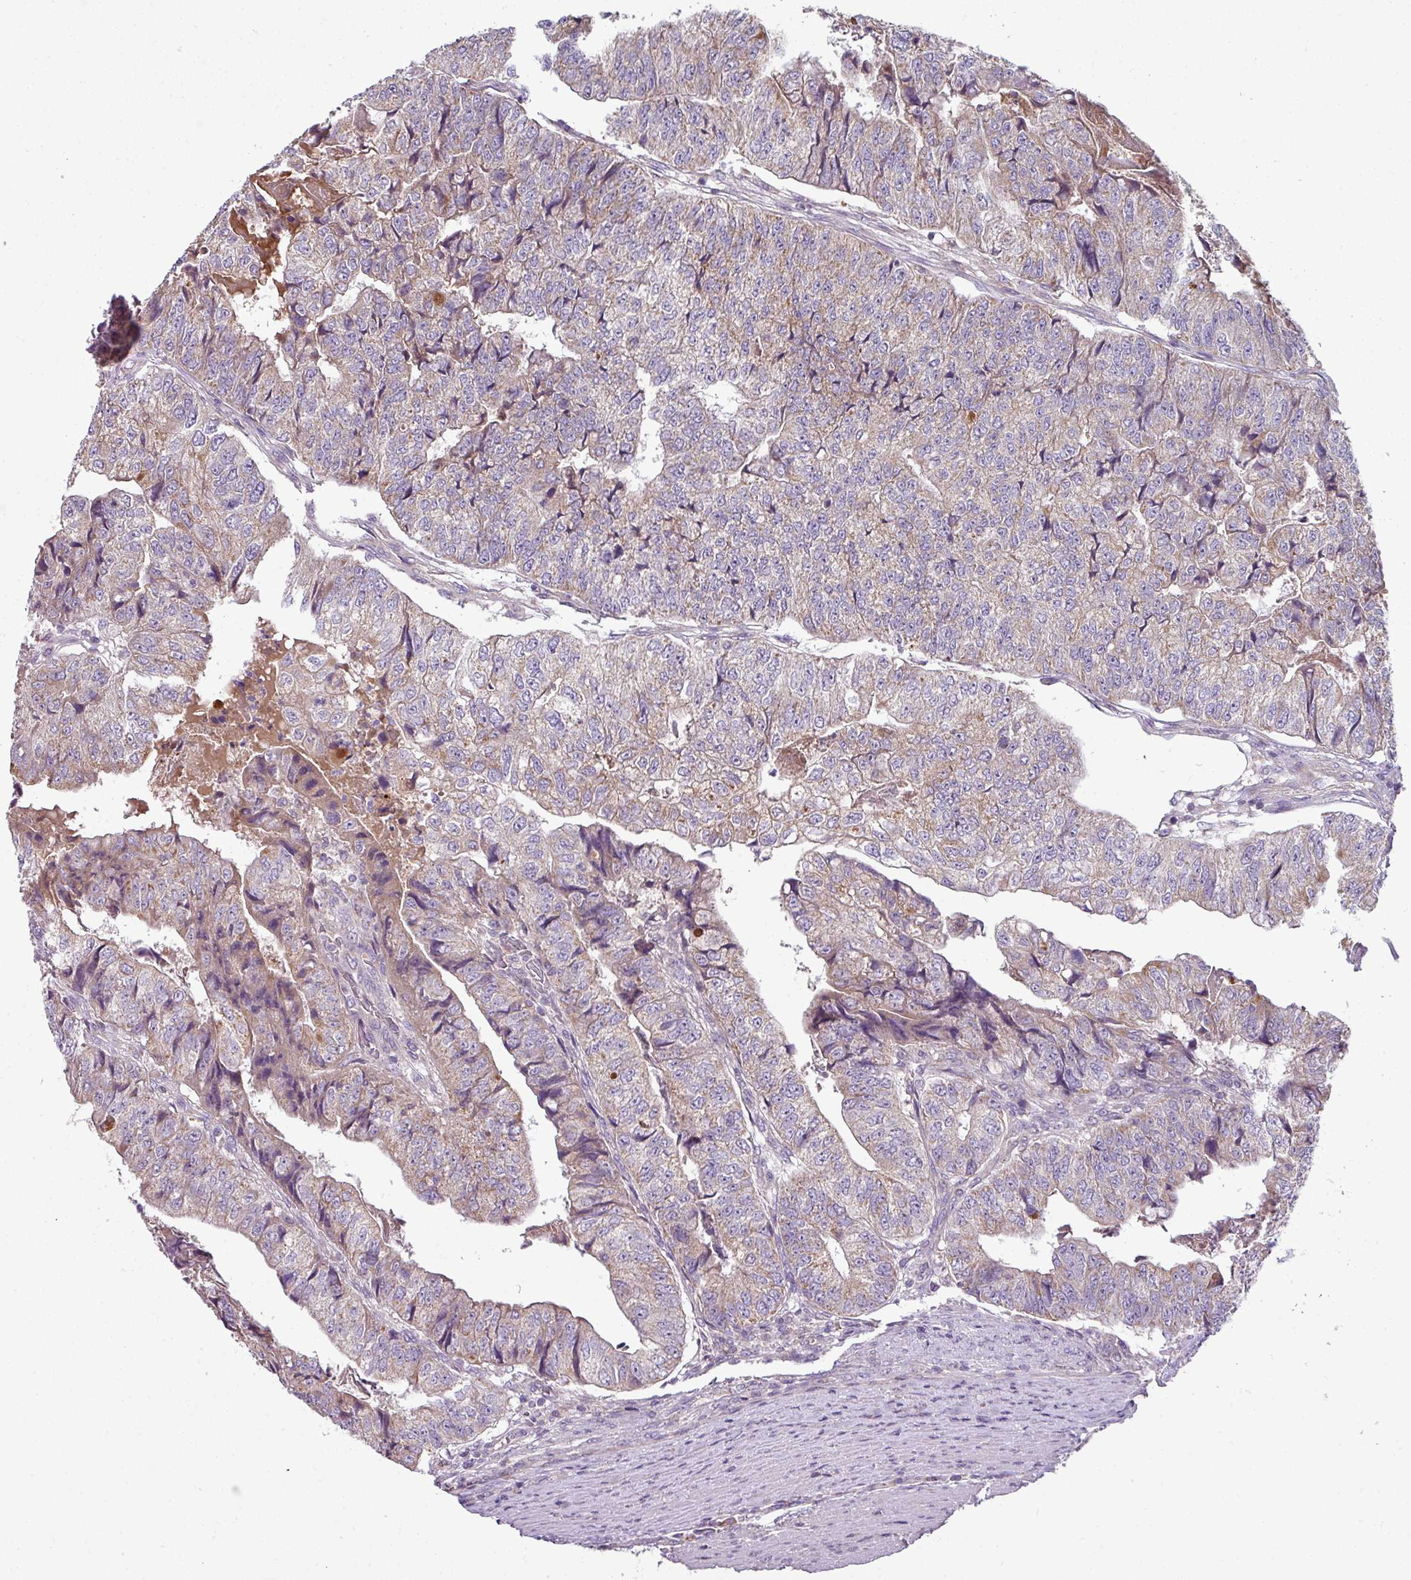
{"staining": {"intensity": "weak", "quantity": "25%-75%", "location": "cytoplasmic/membranous"}, "tissue": "colorectal cancer", "cell_type": "Tumor cells", "image_type": "cancer", "snomed": [{"axis": "morphology", "description": "Adenocarcinoma, NOS"}, {"axis": "topography", "description": "Colon"}], "caption": "Protein expression analysis of colorectal cancer demonstrates weak cytoplasmic/membranous expression in approximately 25%-75% of tumor cells. (Stains: DAB in brown, nuclei in blue, Microscopy: brightfield microscopy at high magnification).", "gene": "LRRC9", "patient": {"sex": "female", "age": 67}}